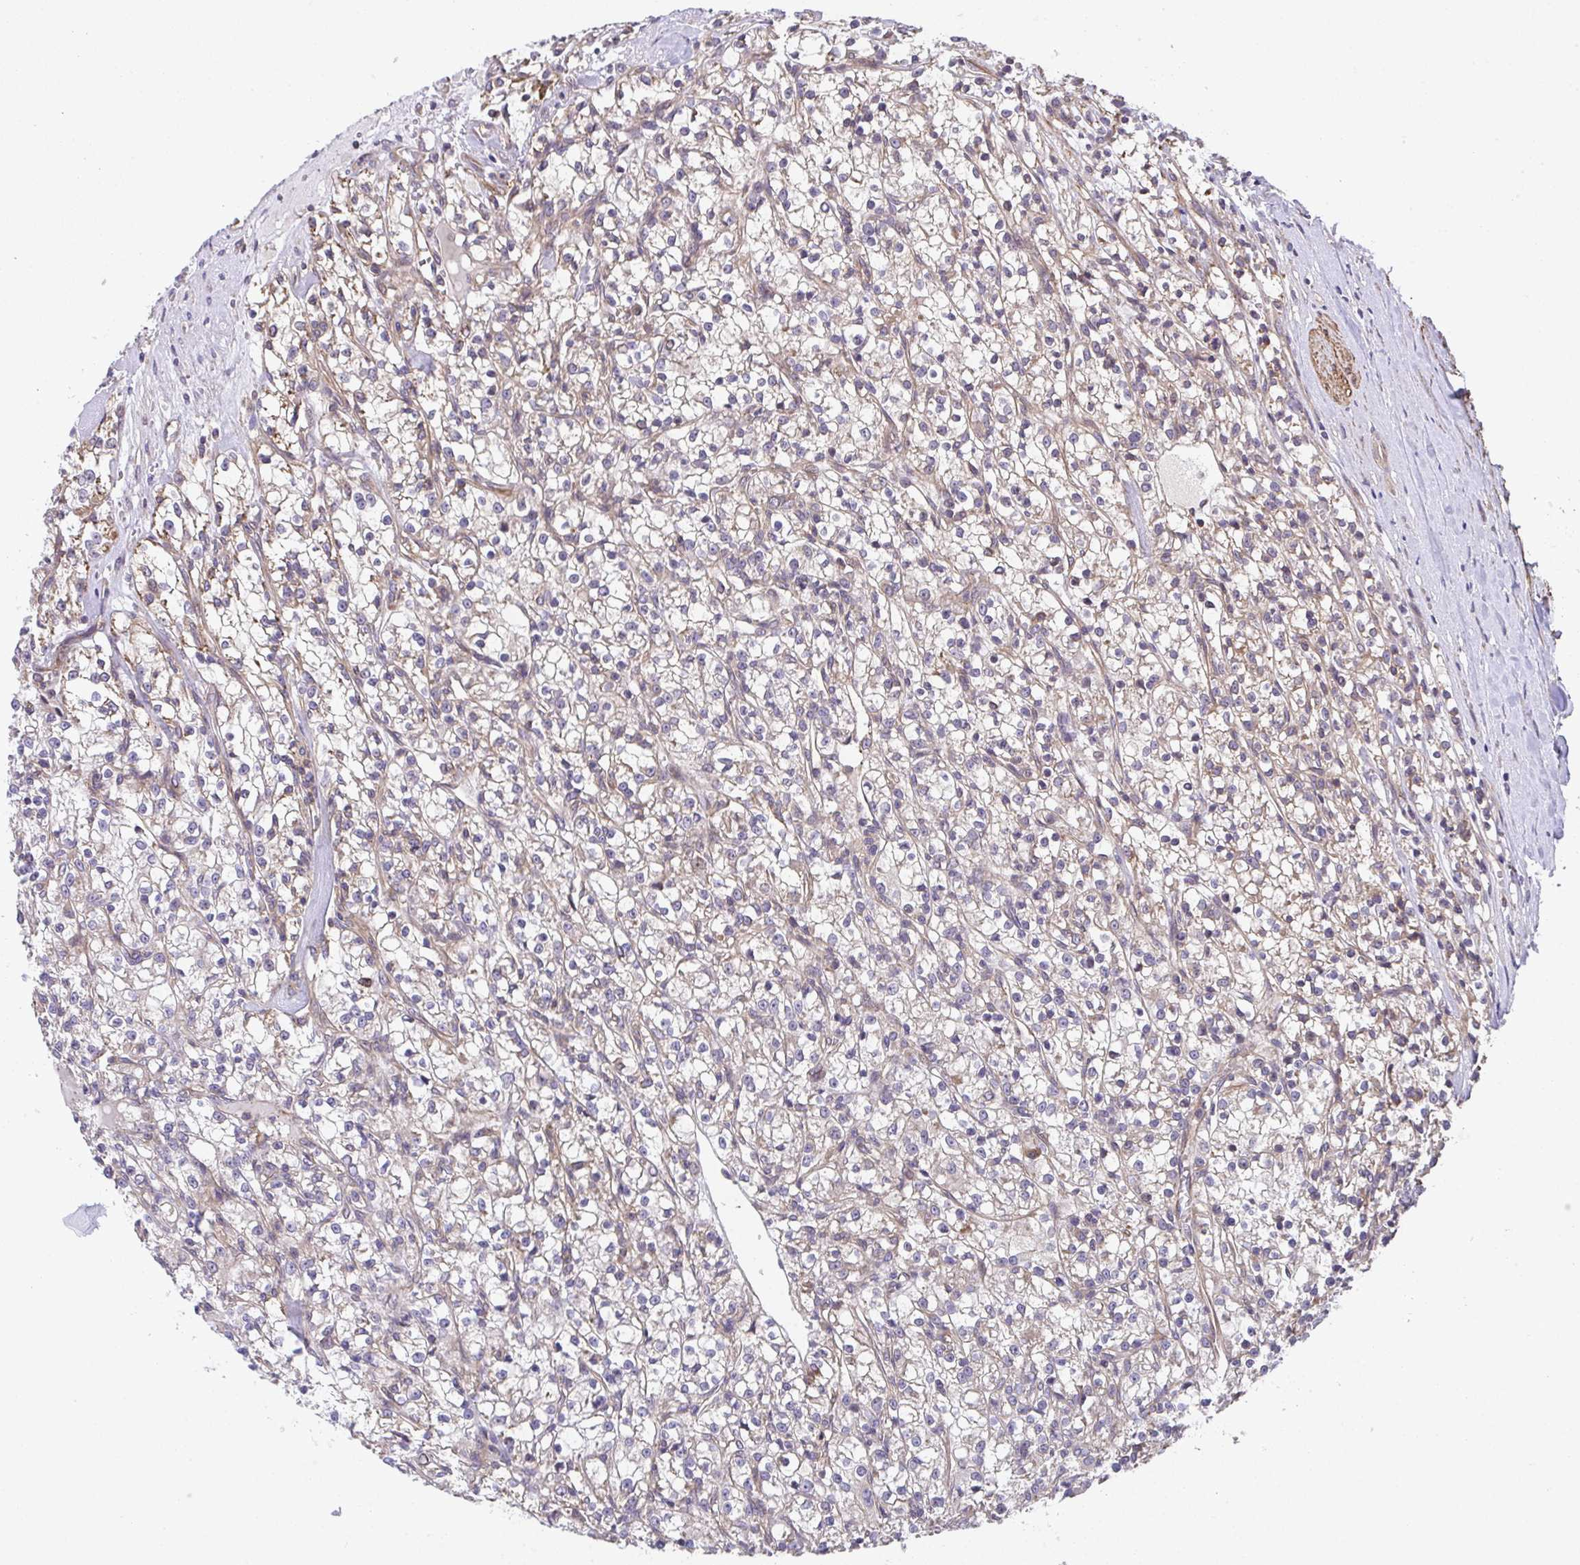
{"staining": {"intensity": "weak", "quantity": "25%-75%", "location": "cytoplasmic/membranous"}, "tissue": "renal cancer", "cell_type": "Tumor cells", "image_type": "cancer", "snomed": [{"axis": "morphology", "description": "Adenocarcinoma, NOS"}, {"axis": "topography", "description": "Kidney"}], "caption": "DAB immunohistochemical staining of human renal cancer (adenocarcinoma) reveals weak cytoplasmic/membranous protein positivity in approximately 25%-75% of tumor cells.", "gene": "ZNF696", "patient": {"sex": "female", "age": 59}}